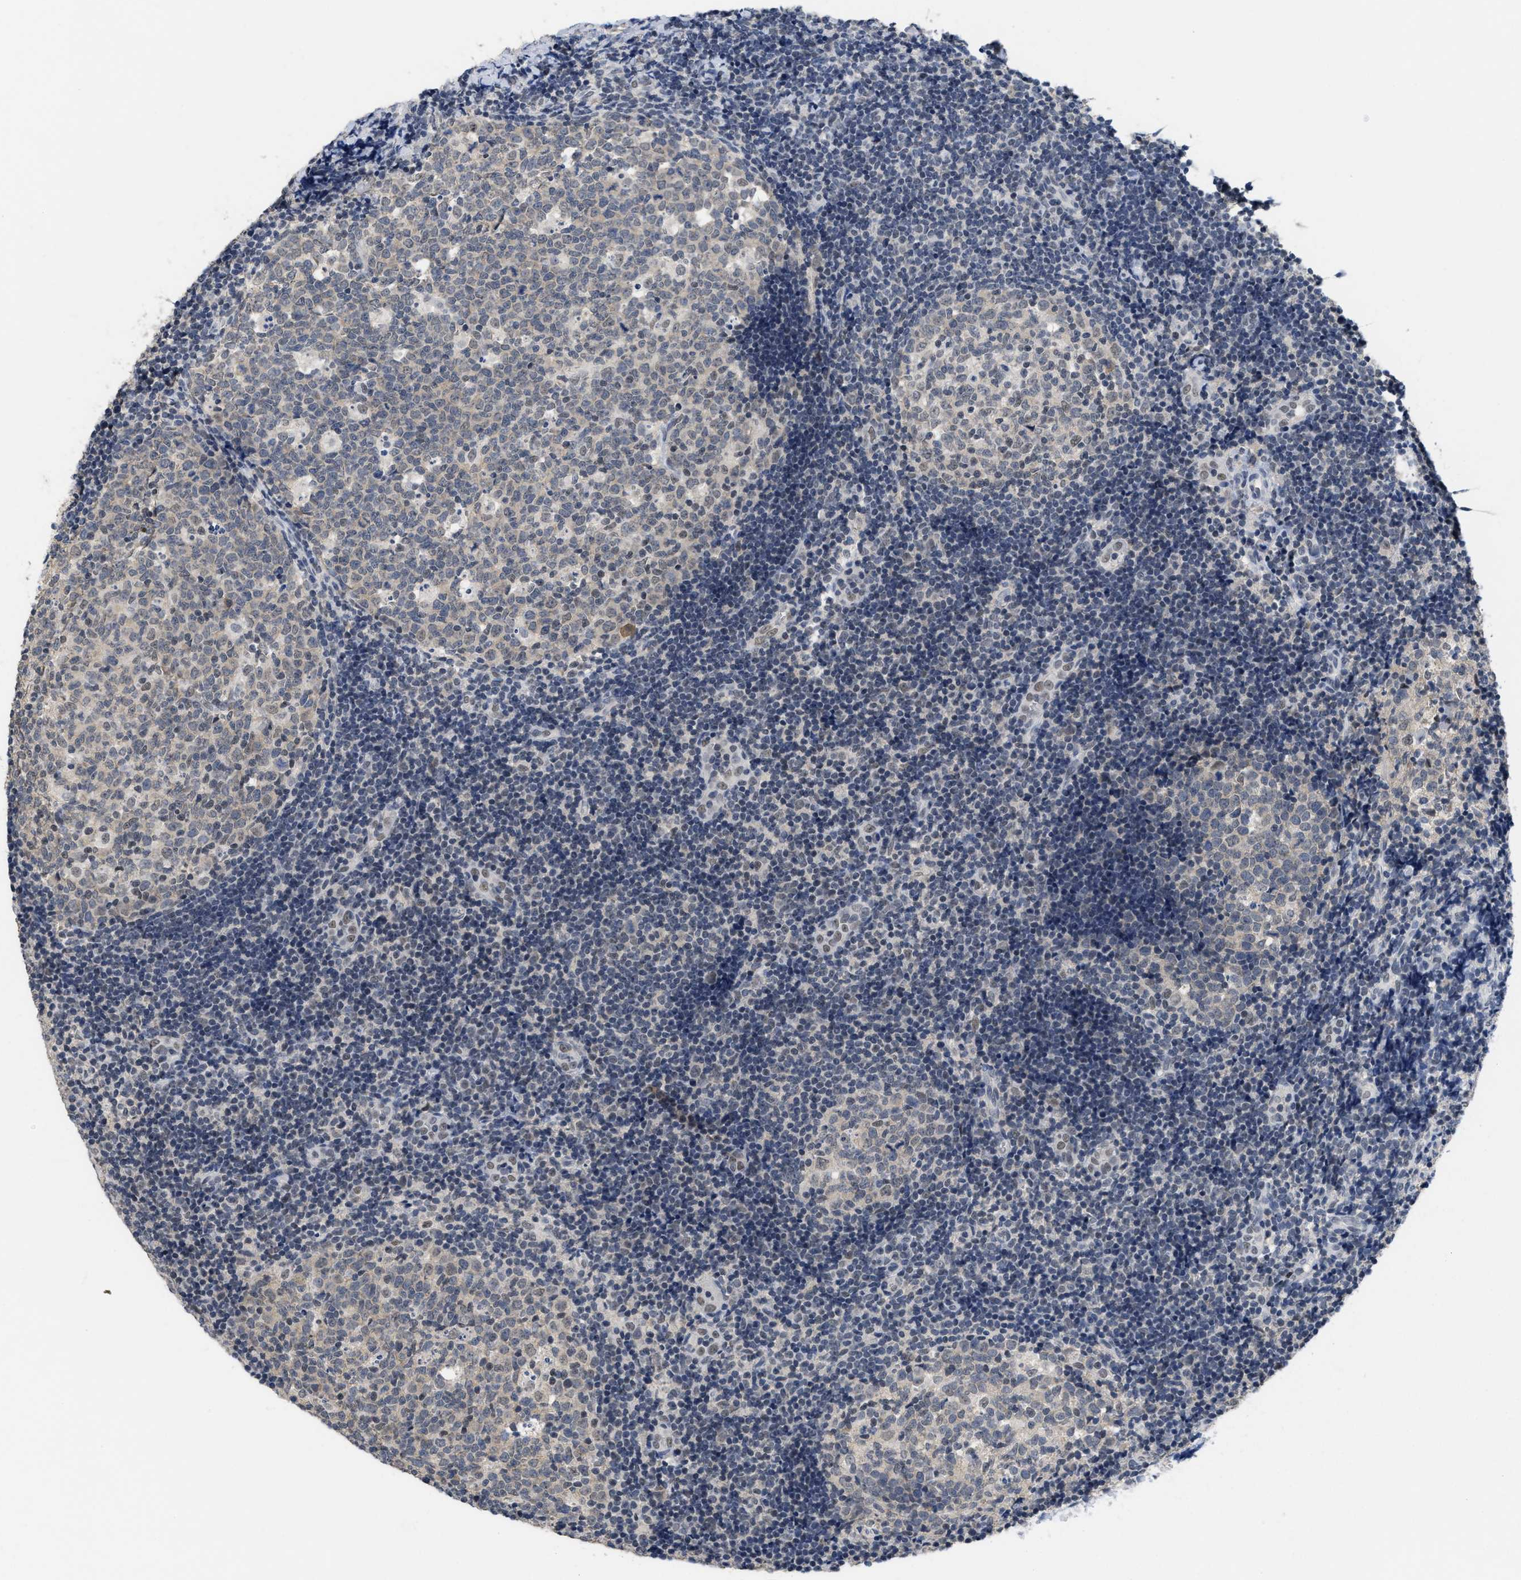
{"staining": {"intensity": "weak", "quantity": "<25%", "location": "nuclear"}, "tissue": "tonsil", "cell_type": "Germinal center cells", "image_type": "normal", "snomed": [{"axis": "morphology", "description": "Normal tissue, NOS"}, {"axis": "topography", "description": "Tonsil"}], "caption": "DAB (3,3'-diaminobenzidine) immunohistochemical staining of normal tonsil shows no significant staining in germinal center cells.", "gene": "GGNBP2", "patient": {"sex": "female", "age": 19}}